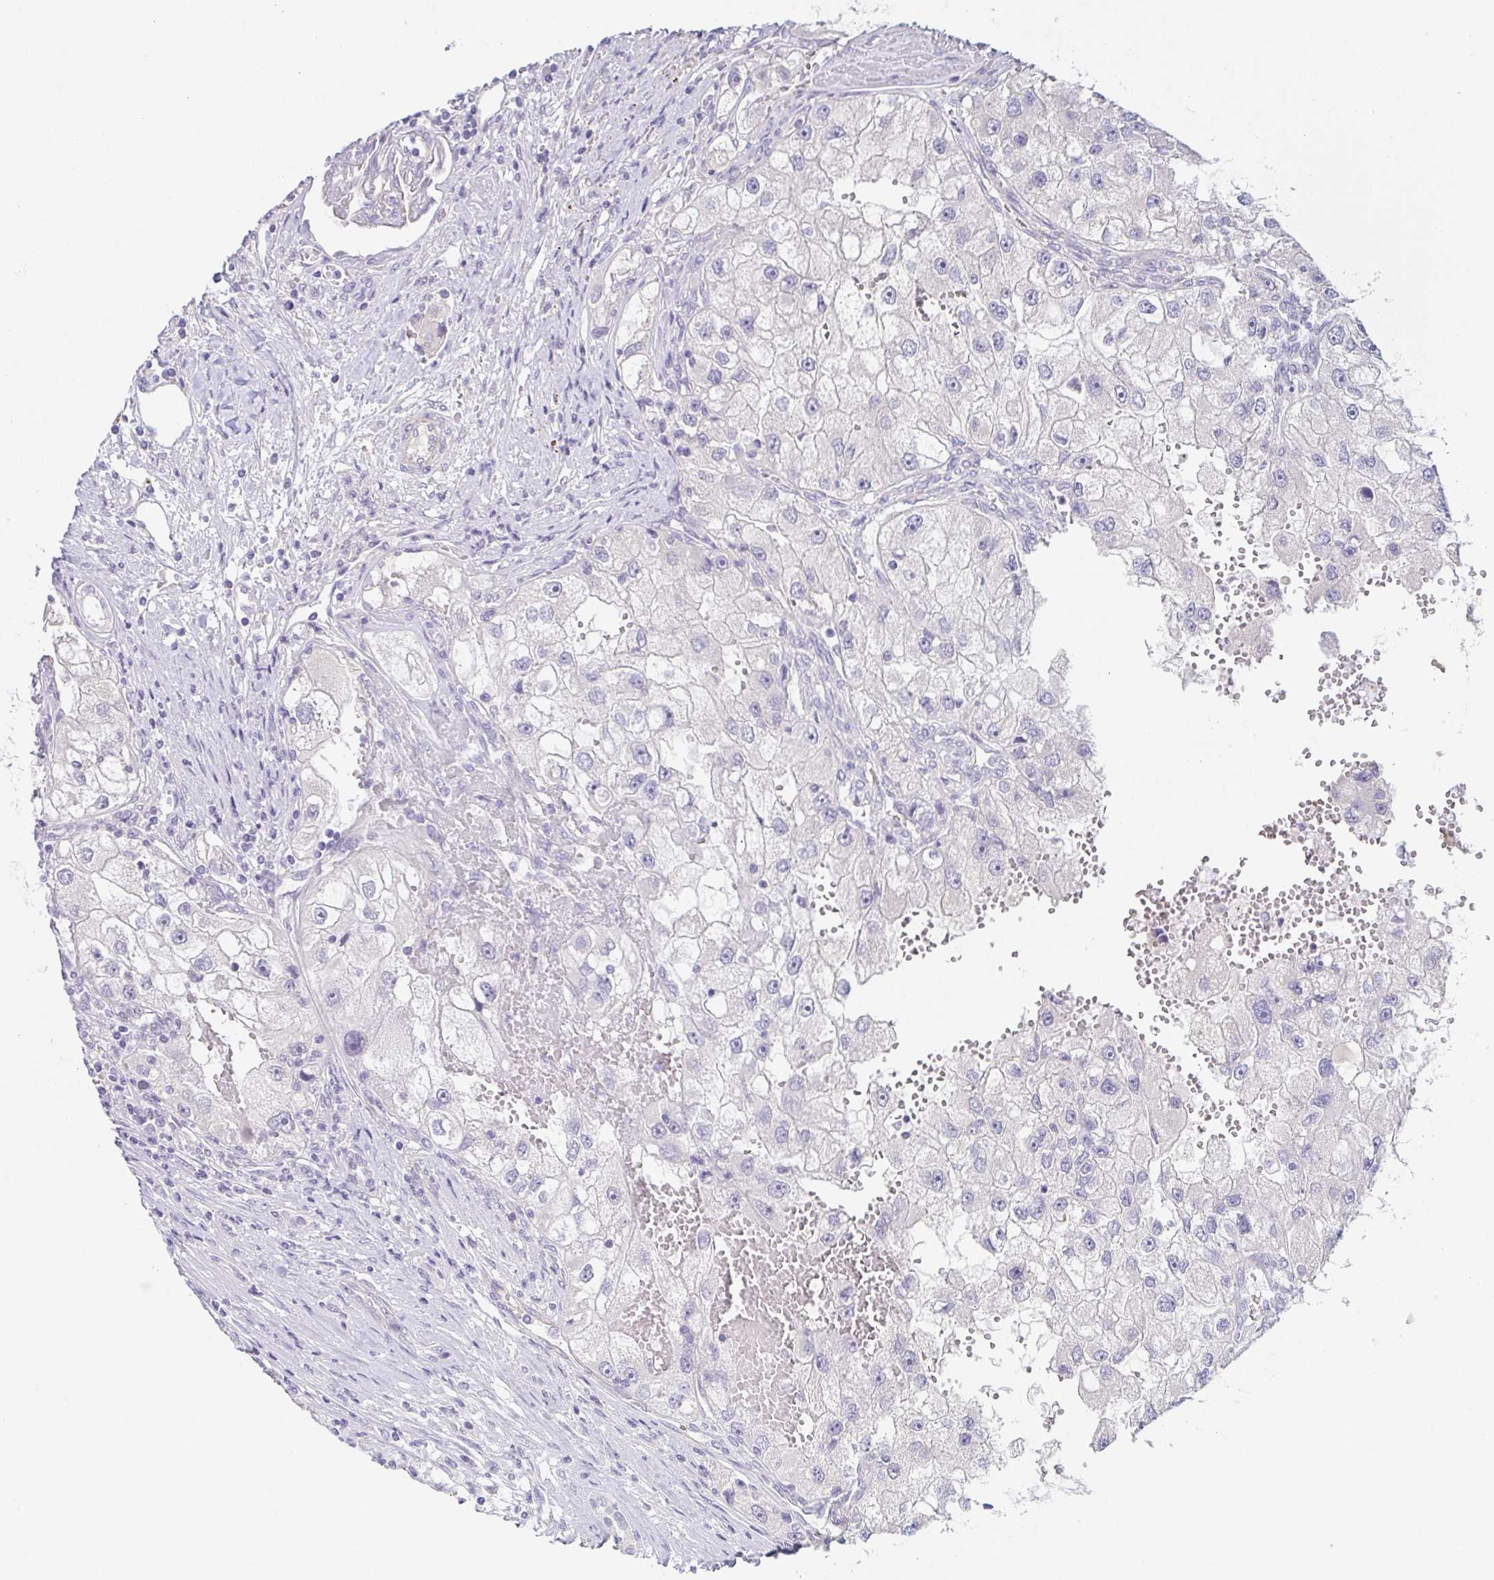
{"staining": {"intensity": "negative", "quantity": "none", "location": "none"}, "tissue": "renal cancer", "cell_type": "Tumor cells", "image_type": "cancer", "snomed": [{"axis": "morphology", "description": "Adenocarcinoma, NOS"}, {"axis": "topography", "description": "Kidney"}], "caption": "The micrograph reveals no staining of tumor cells in renal cancer (adenocarcinoma).", "gene": "COL17A1", "patient": {"sex": "male", "age": 63}}